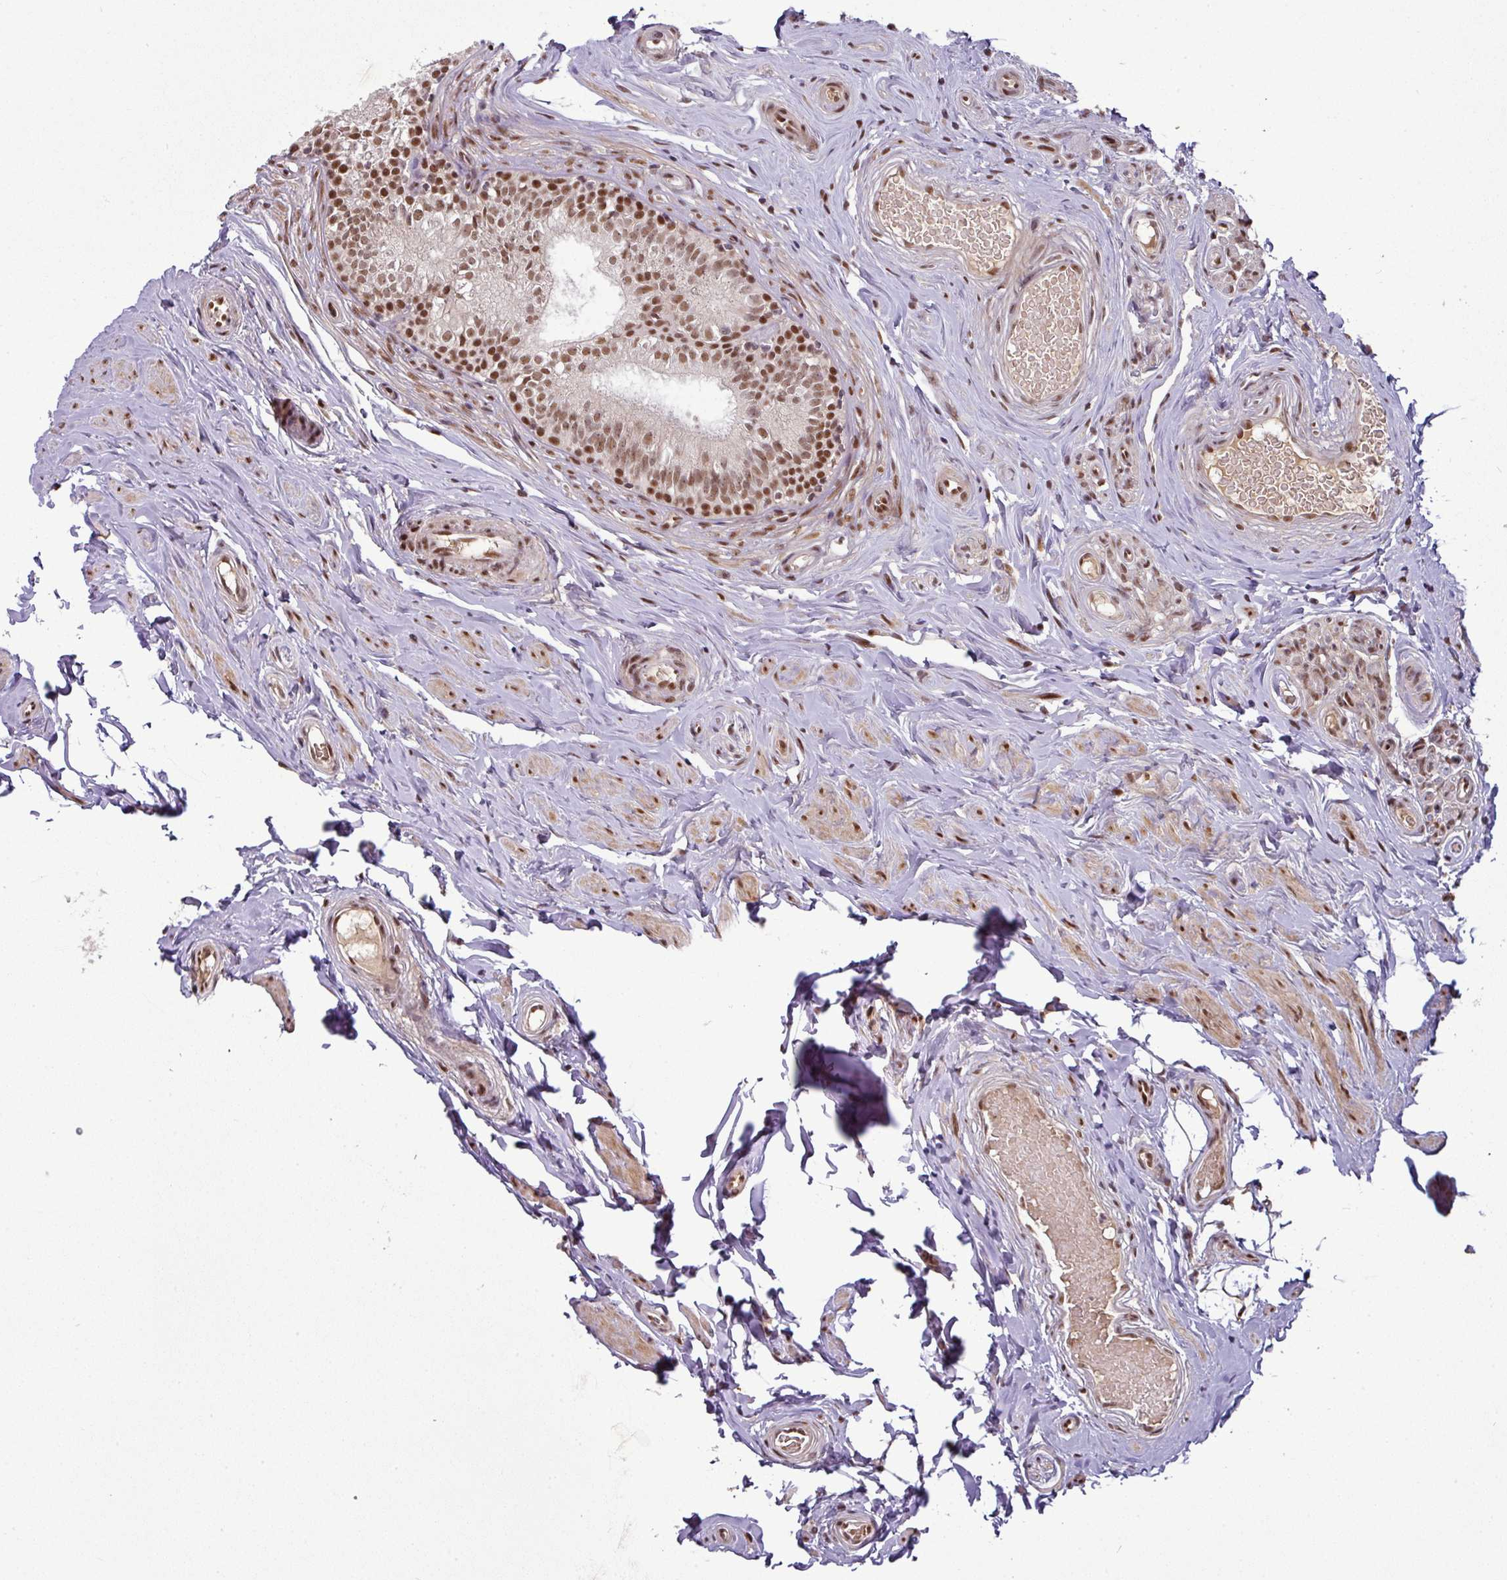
{"staining": {"intensity": "strong", "quantity": ">75%", "location": "nuclear"}, "tissue": "epididymis", "cell_type": "Glandular cells", "image_type": "normal", "snomed": [{"axis": "morphology", "description": "Normal tissue, NOS"}, {"axis": "morphology", "description": "Seminoma, NOS"}, {"axis": "topography", "description": "Testis"}, {"axis": "topography", "description": "Epididymis"}], "caption": "Immunohistochemical staining of normal epididymis demonstrates high levels of strong nuclear staining in approximately >75% of glandular cells.", "gene": "CIC", "patient": {"sex": "male", "age": 45}}